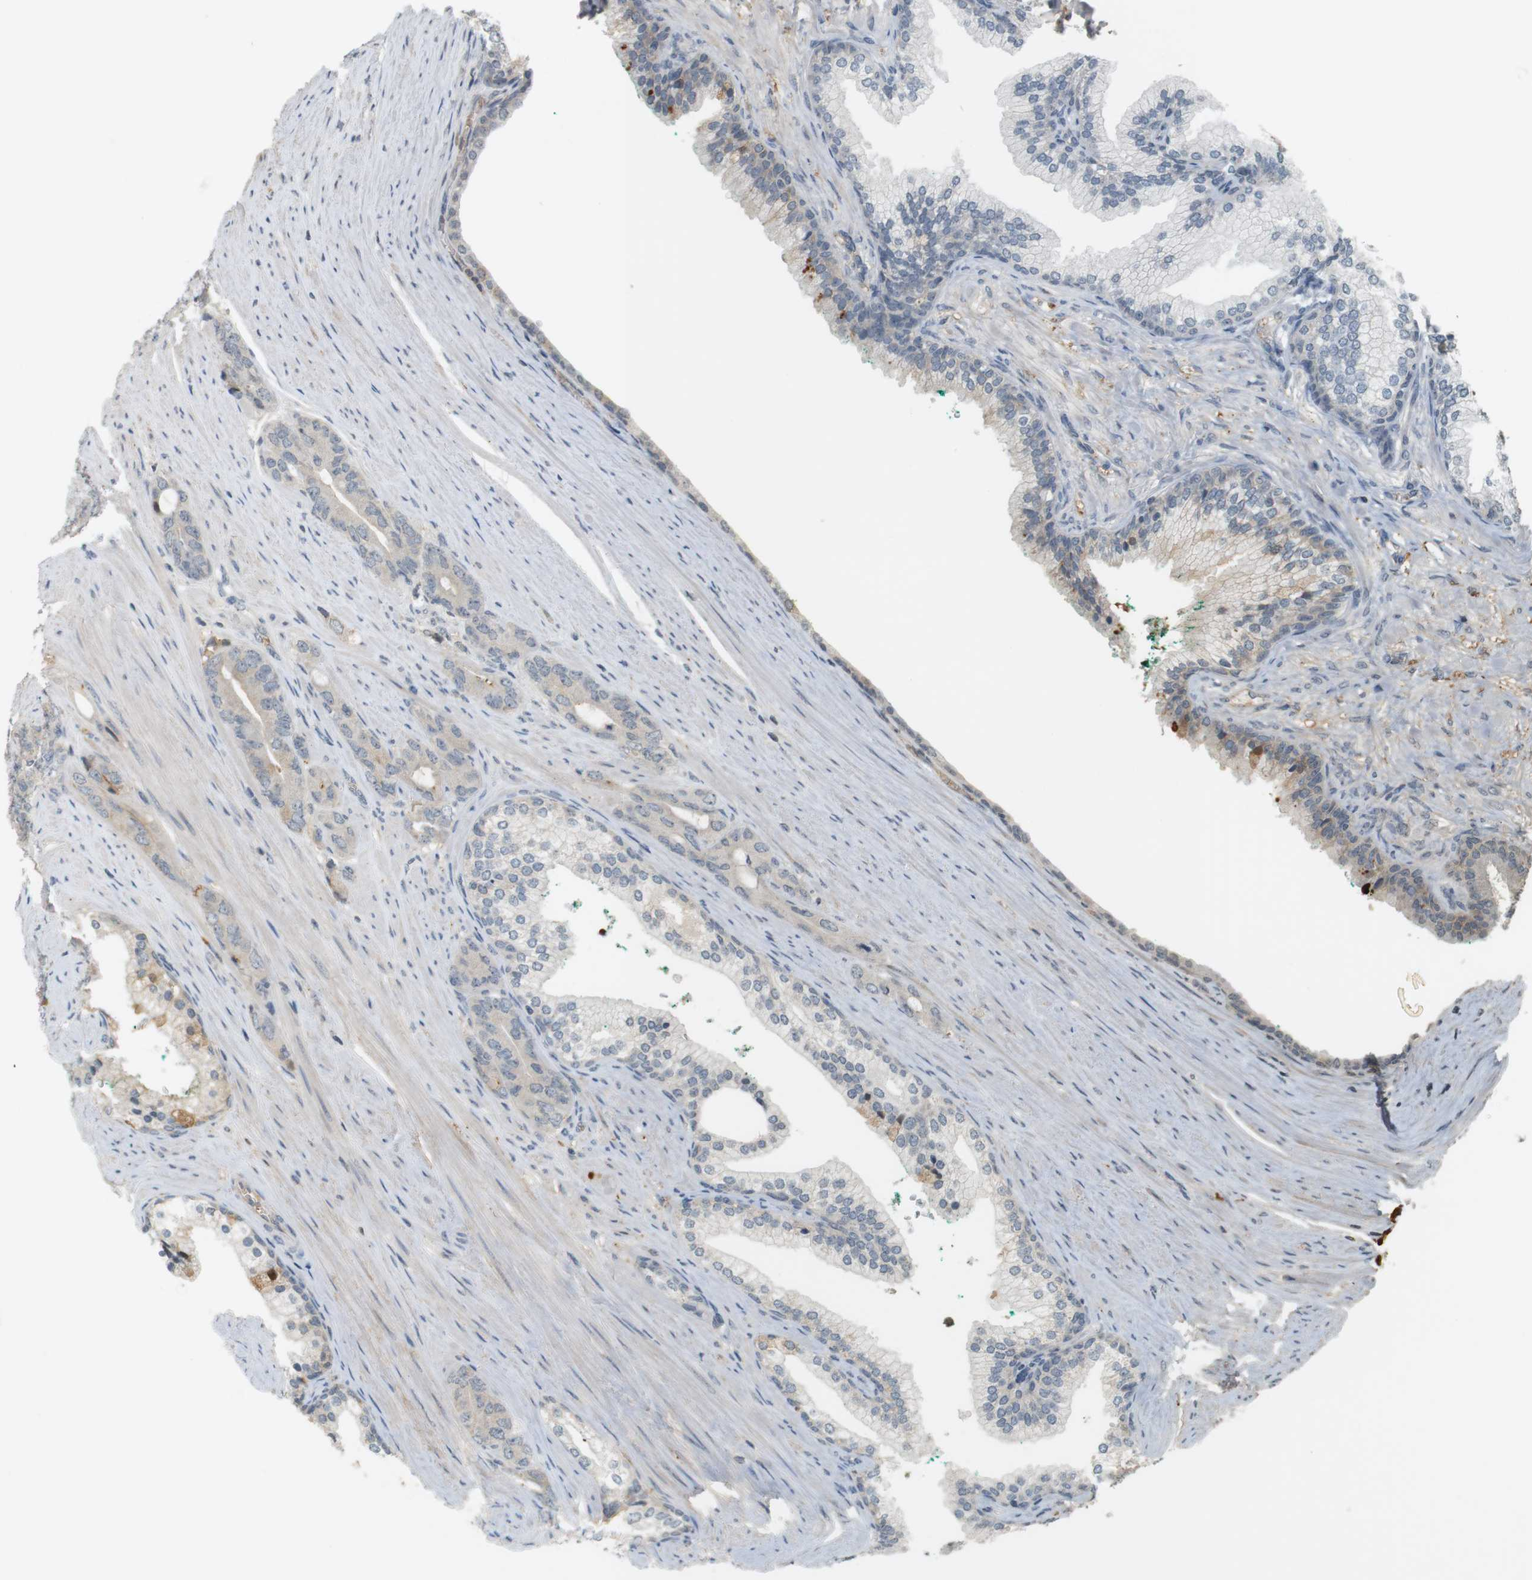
{"staining": {"intensity": "negative", "quantity": "none", "location": "none"}, "tissue": "prostate cancer", "cell_type": "Tumor cells", "image_type": "cancer", "snomed": [{"axis": "morphology", "description": "Adenocarcinoma, Low grade"}, {"axis": "topography", "description": "Prostate"}], "caption": "This is an immunohistochemistry photomicrograph of human prostate cancer (adenocarcinoma (low-grade)). There is no expression in tumor cells.", "gene": "SRR", "patient": {"sex": "male", "age": 63}}